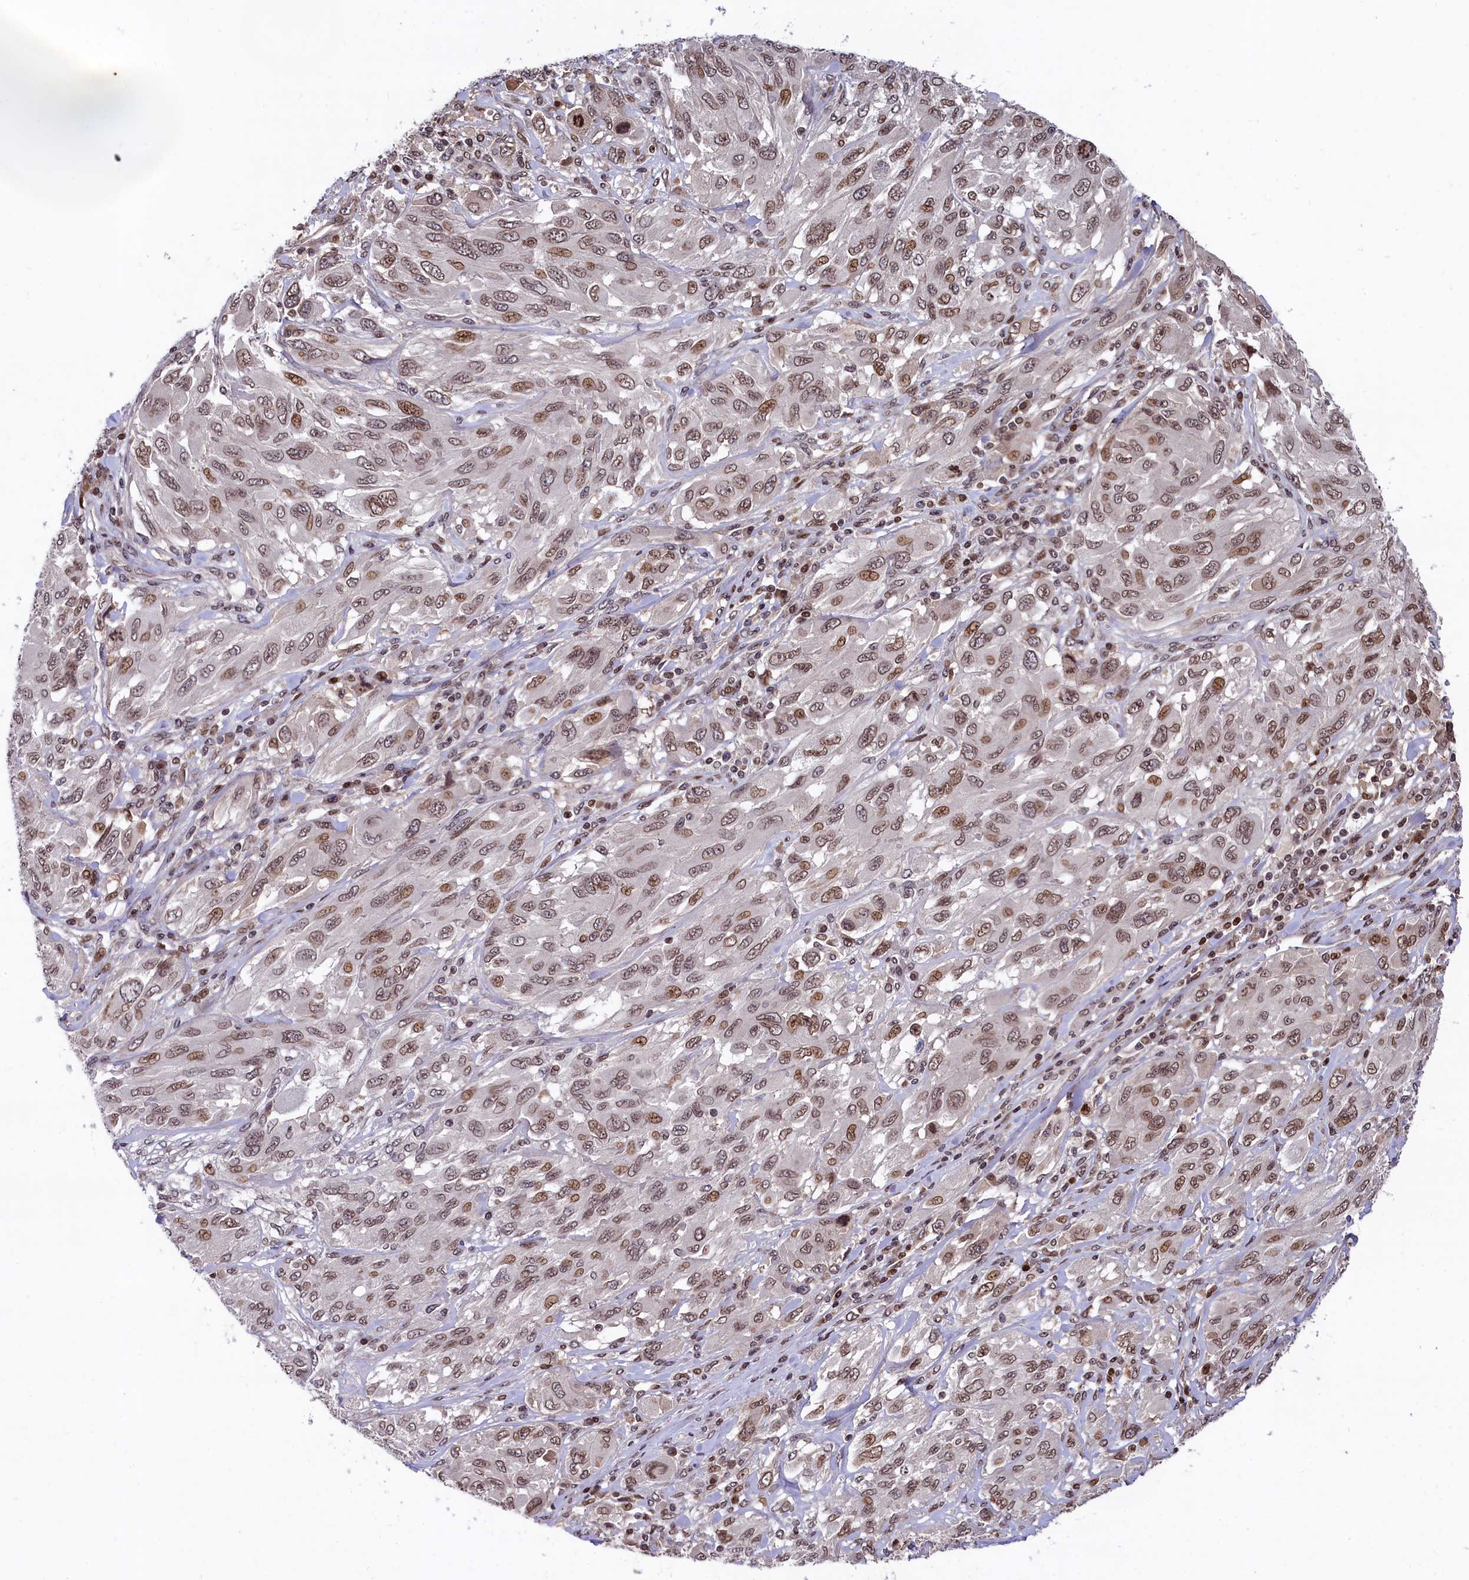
{"staining": {"intensity": "moderate", "quantity": ">75%", "location": "nuclear"}, "tissue": "melanoma", "cell_type": "Tumor cells", "image_type": "cancer", "snomed": [{"axis": "morphology", "description": "Malignant melanoma, NOS"}, {"axis": "topography", "description": "Skin"}], "caption": "There is medium levels of moderate nuclear positivity in tumor cells of malignant melanoma, as demonstrated by immunohistochemical staining (brown color).", "gene": "FAM217B", "patient": {"sex": "female", "age": 91}}